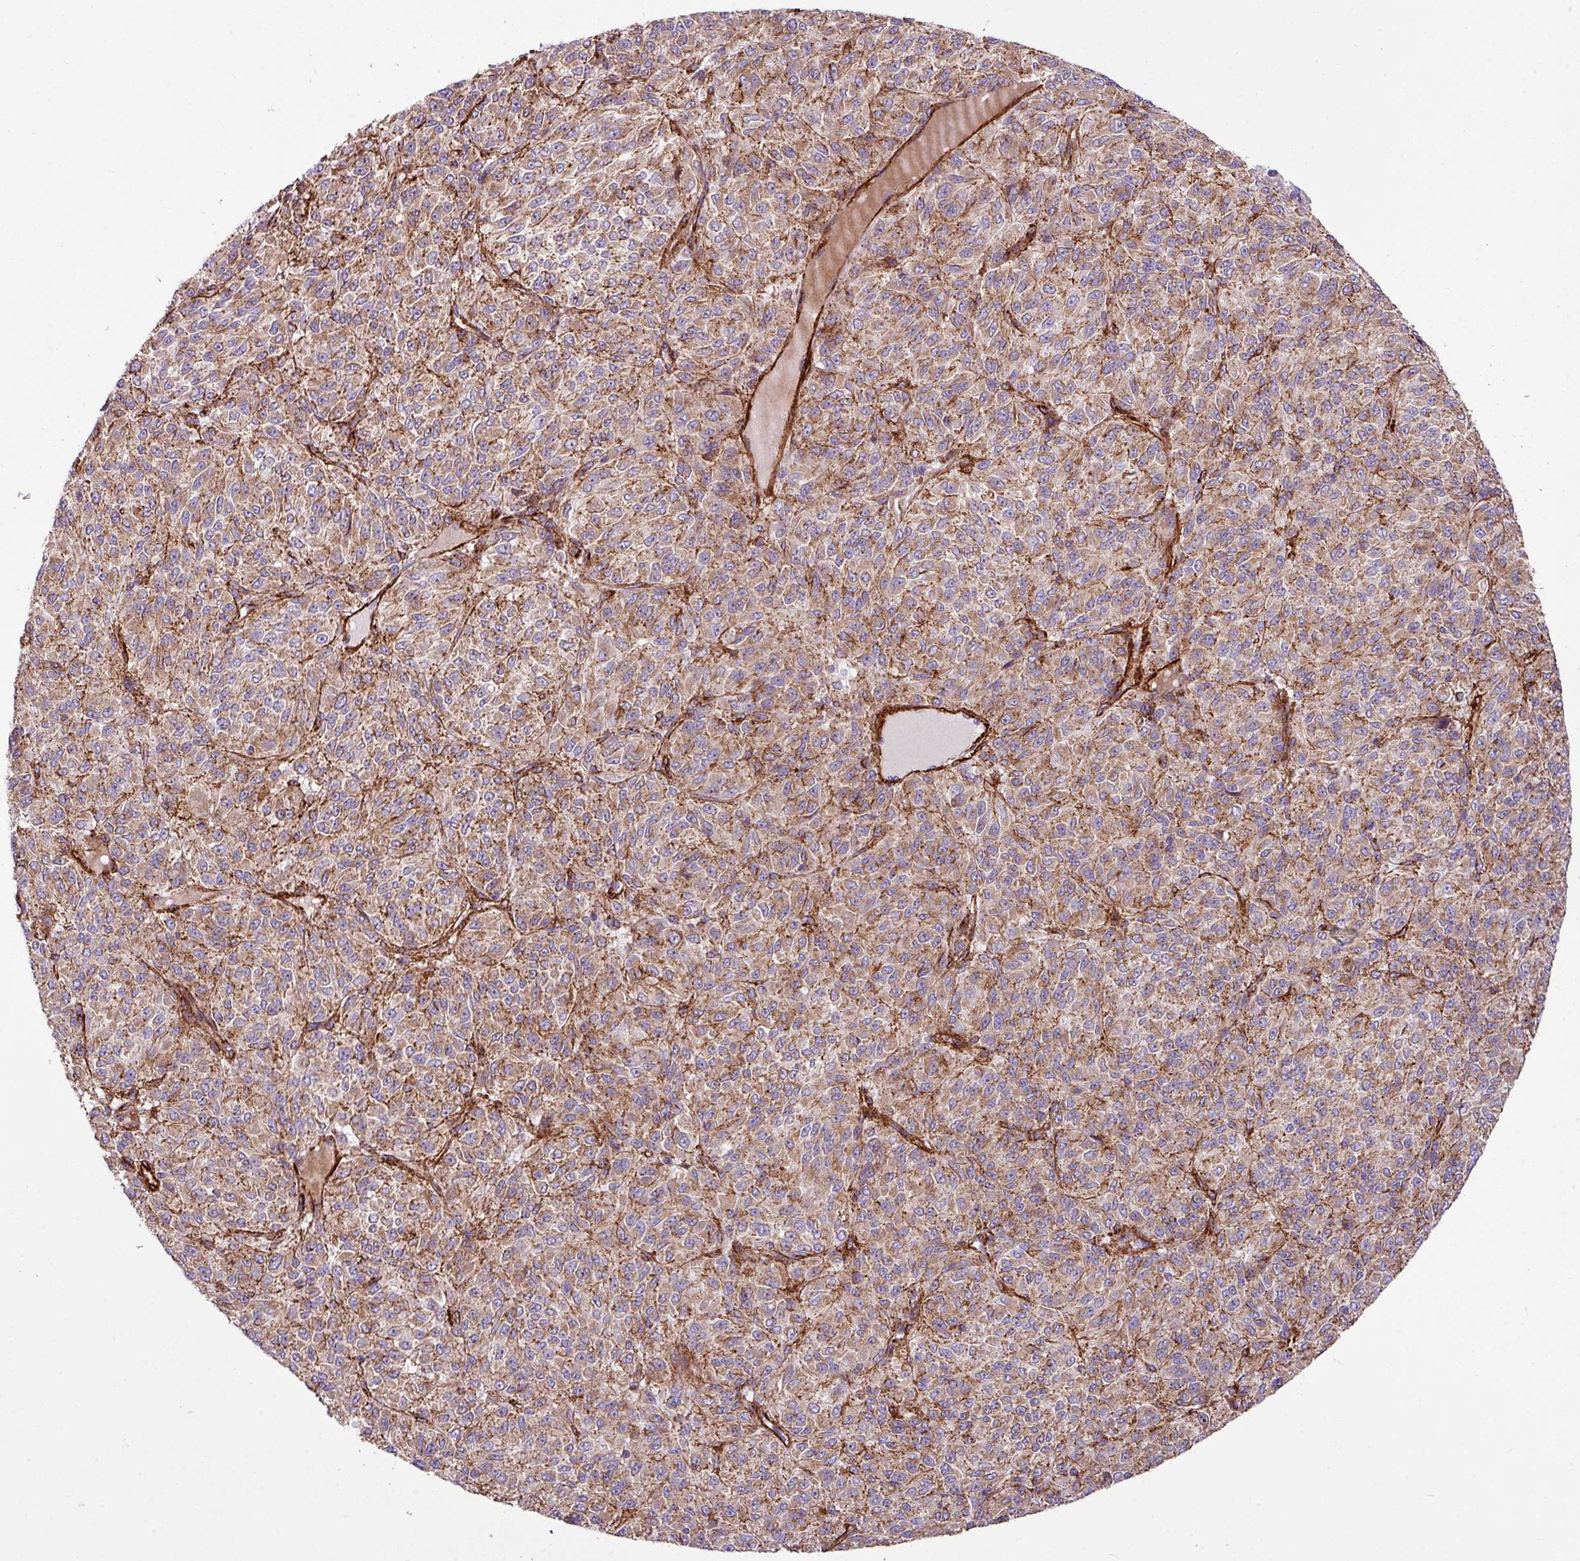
{"staining": {"intensity": "moderate", "quantity": ">75%", "location": "cytoplasmic/membranous"}, "tissue": "melanoma", "cell_type": "Tumor cells", "image_type": "cancer", "snomed": [{"axis": "morphology", "description": "Malignant melanoma, Metastatic site"}, {"axis": "topography", "description": "Brain"}], "caption": "A brown stain labels moderate cytoplasmic/membranous positivity of a protein in human malignant melanoma (metastatic site) tumor cells.", "gene": "FAM47E", "patient": {"sex": "female", "age": 56}}